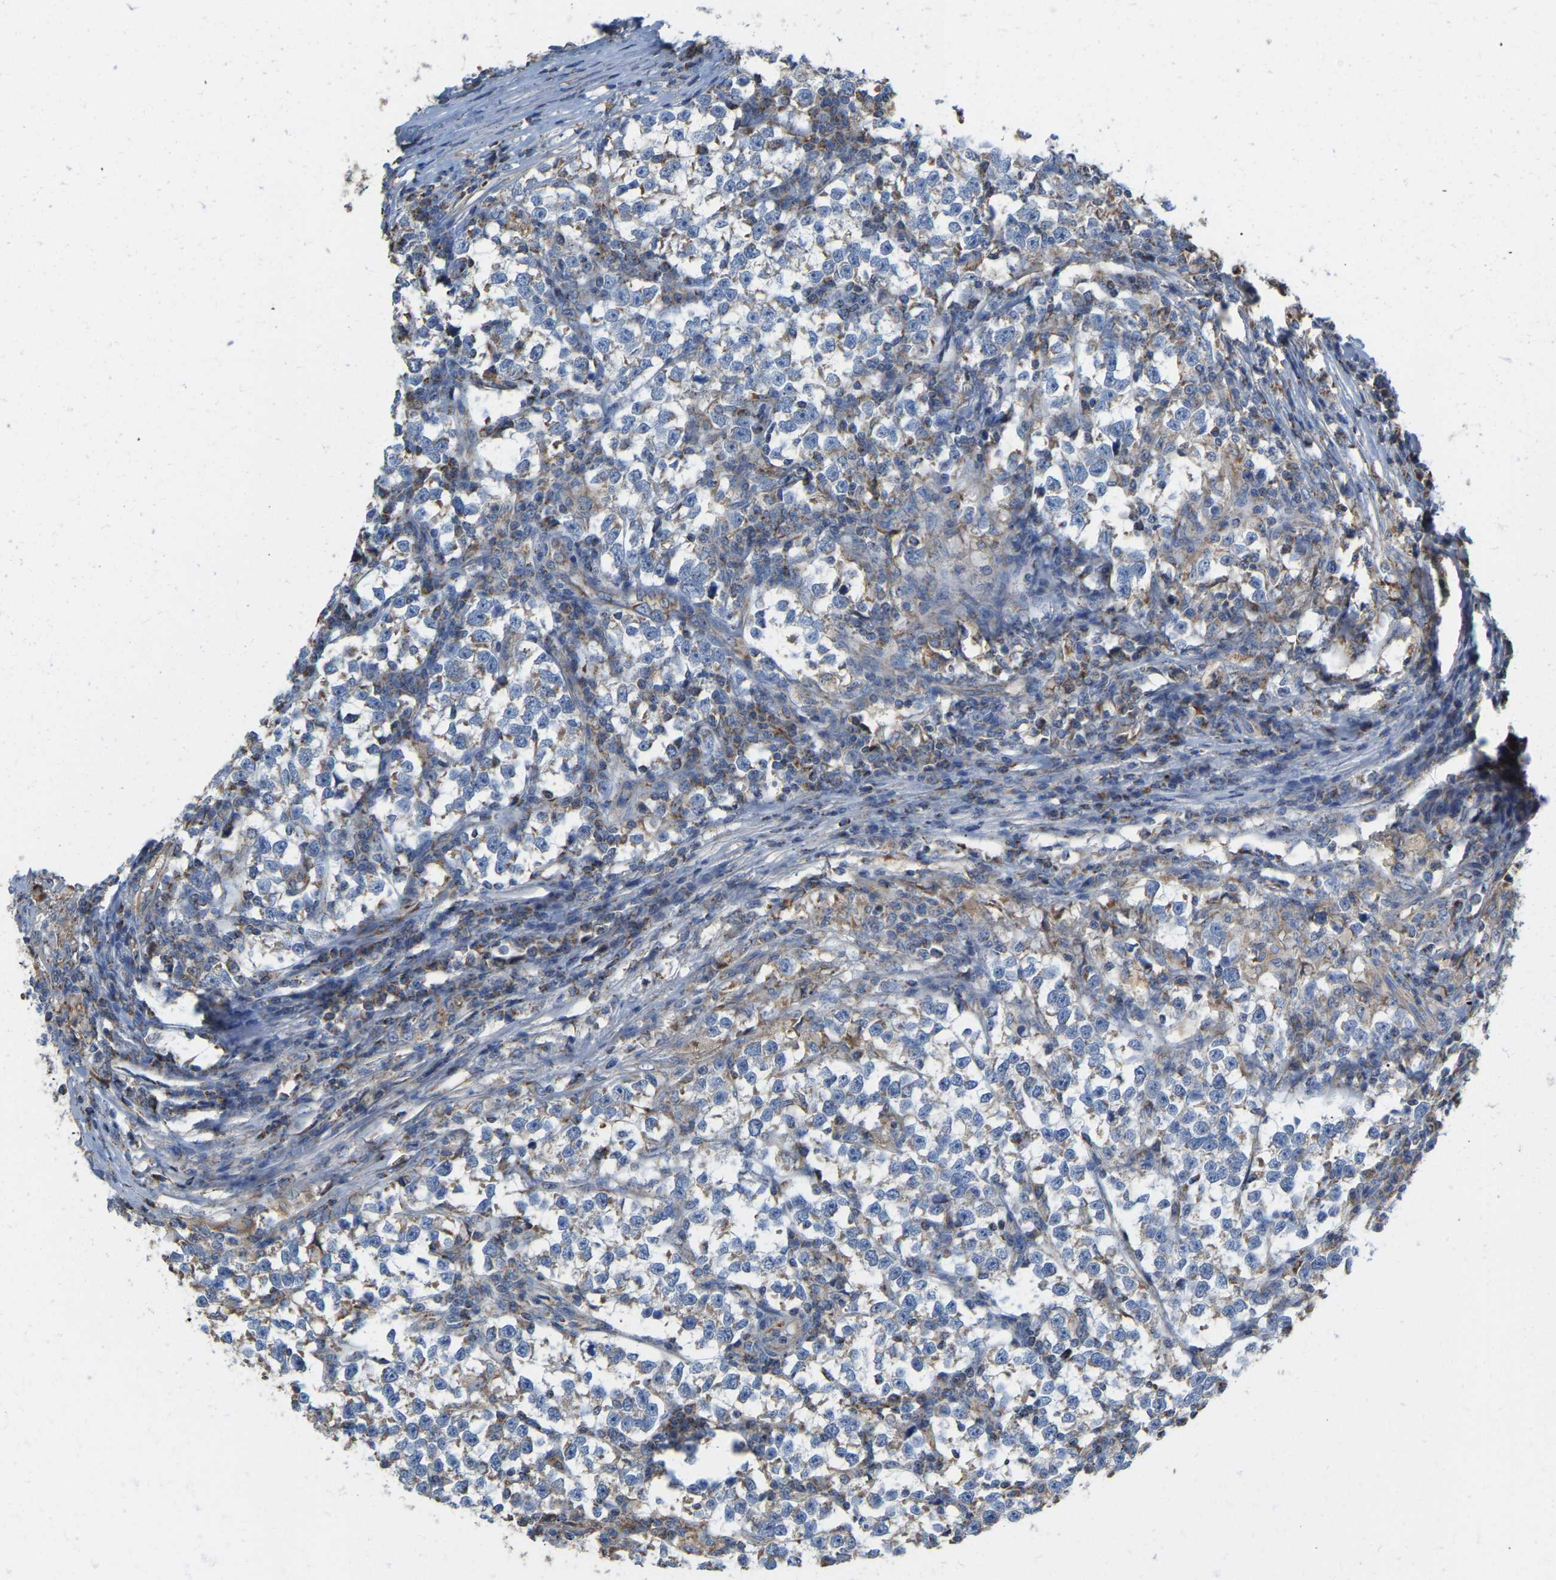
{"staining": {"intensity": "negative", "quantity": "none", "location": "none"}, "tissue": "testis cancer", "cell_type": "Tumor cells", "image_type": "cancer", "snomed": [{"axis": "morphology", "description": "Normal tissue, NOS"}, {"axis": "morphology", "description": "Seminoma, NOS"}, {"axis": "topography", "description": "Testis"}], "caption": "This is a histopathology image of immunohistochemistry (IHC) staining of testis cancer (seminoma), which shows no positivity in tumor cells.", "gene": "CBLB", "patient": {"sex": "male", "age": 43}}